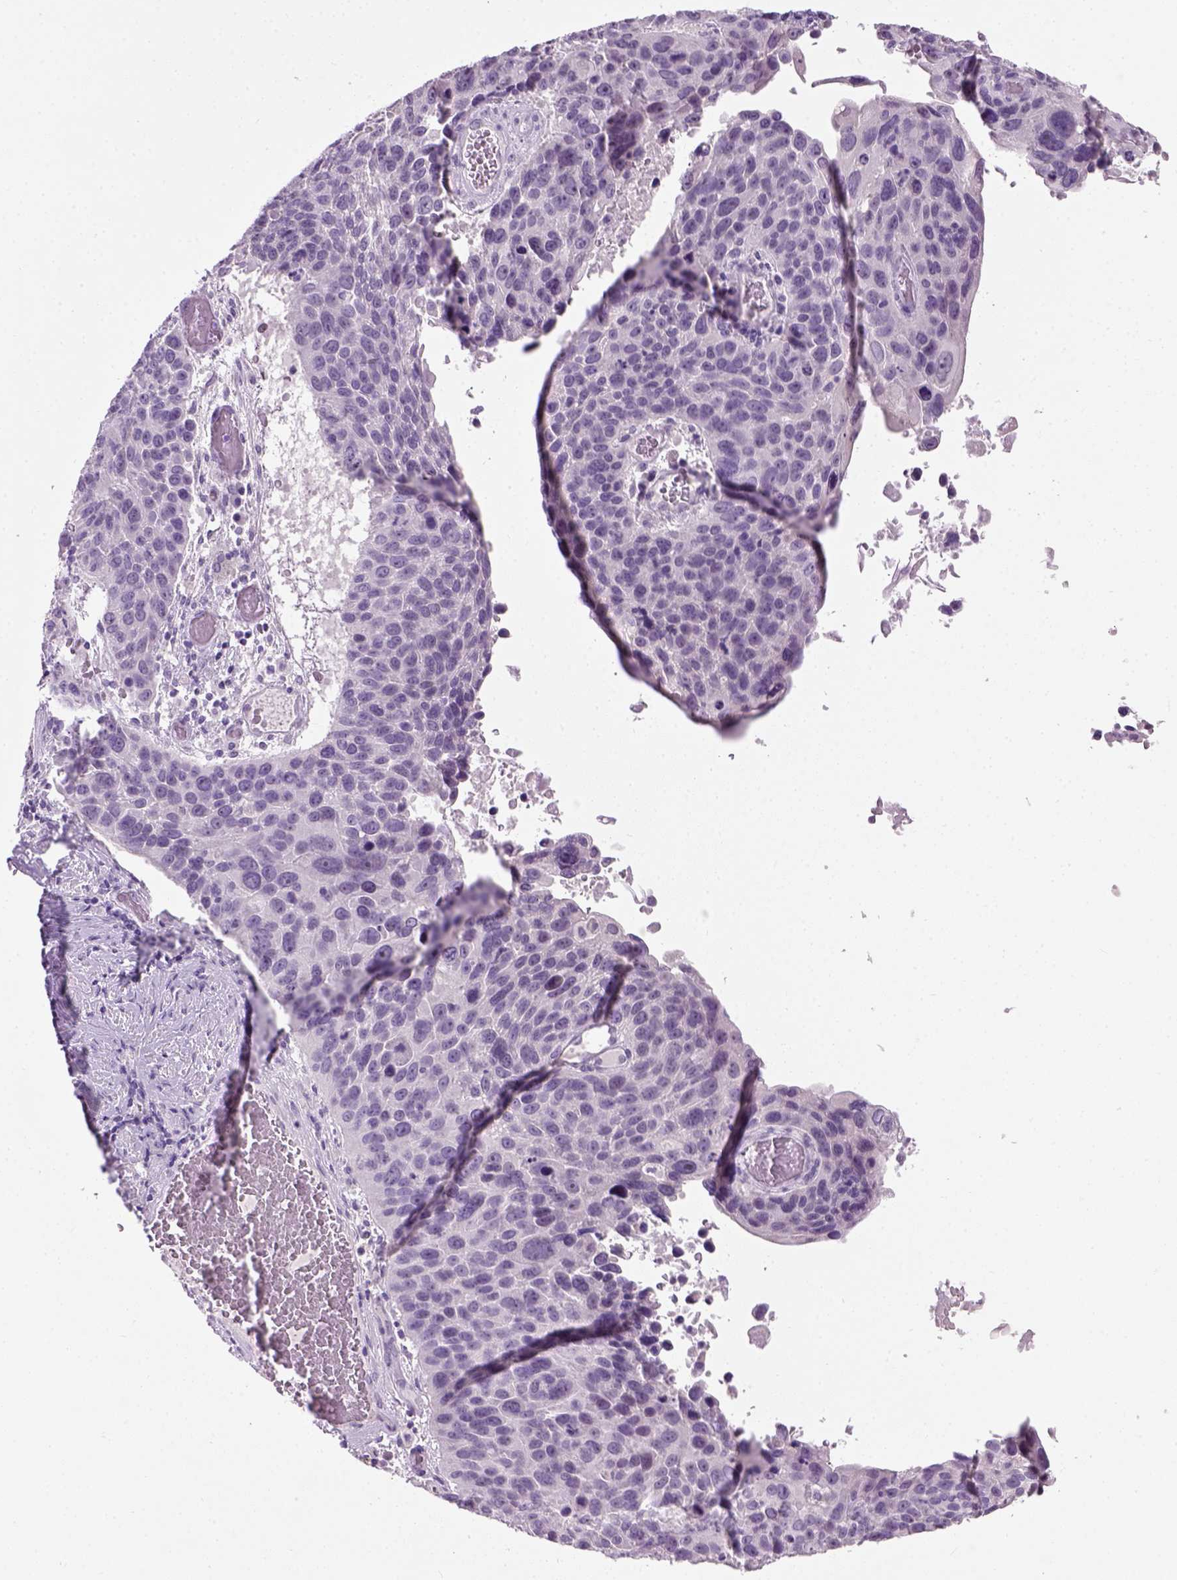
{"staining": {"intensity": "negative", "quantity": "none", "location": "none"}, "tissue": "lung cancer", "cell_type": "Tumor cells", "image_type": "cancer", "snomed": [{"axis": "morphology", "description": "Squamous cell carcinoma, NOS"}, {"axis": "topography", "description": "Lung"}], "caption": "IHC image of human lung cancer (squamous cell carcinoma) stained for a protein (brown), which demonstrates no staining in tumor cells.", "gene": "GABRB2", "patient": {"sex": "male", "age": 68}}